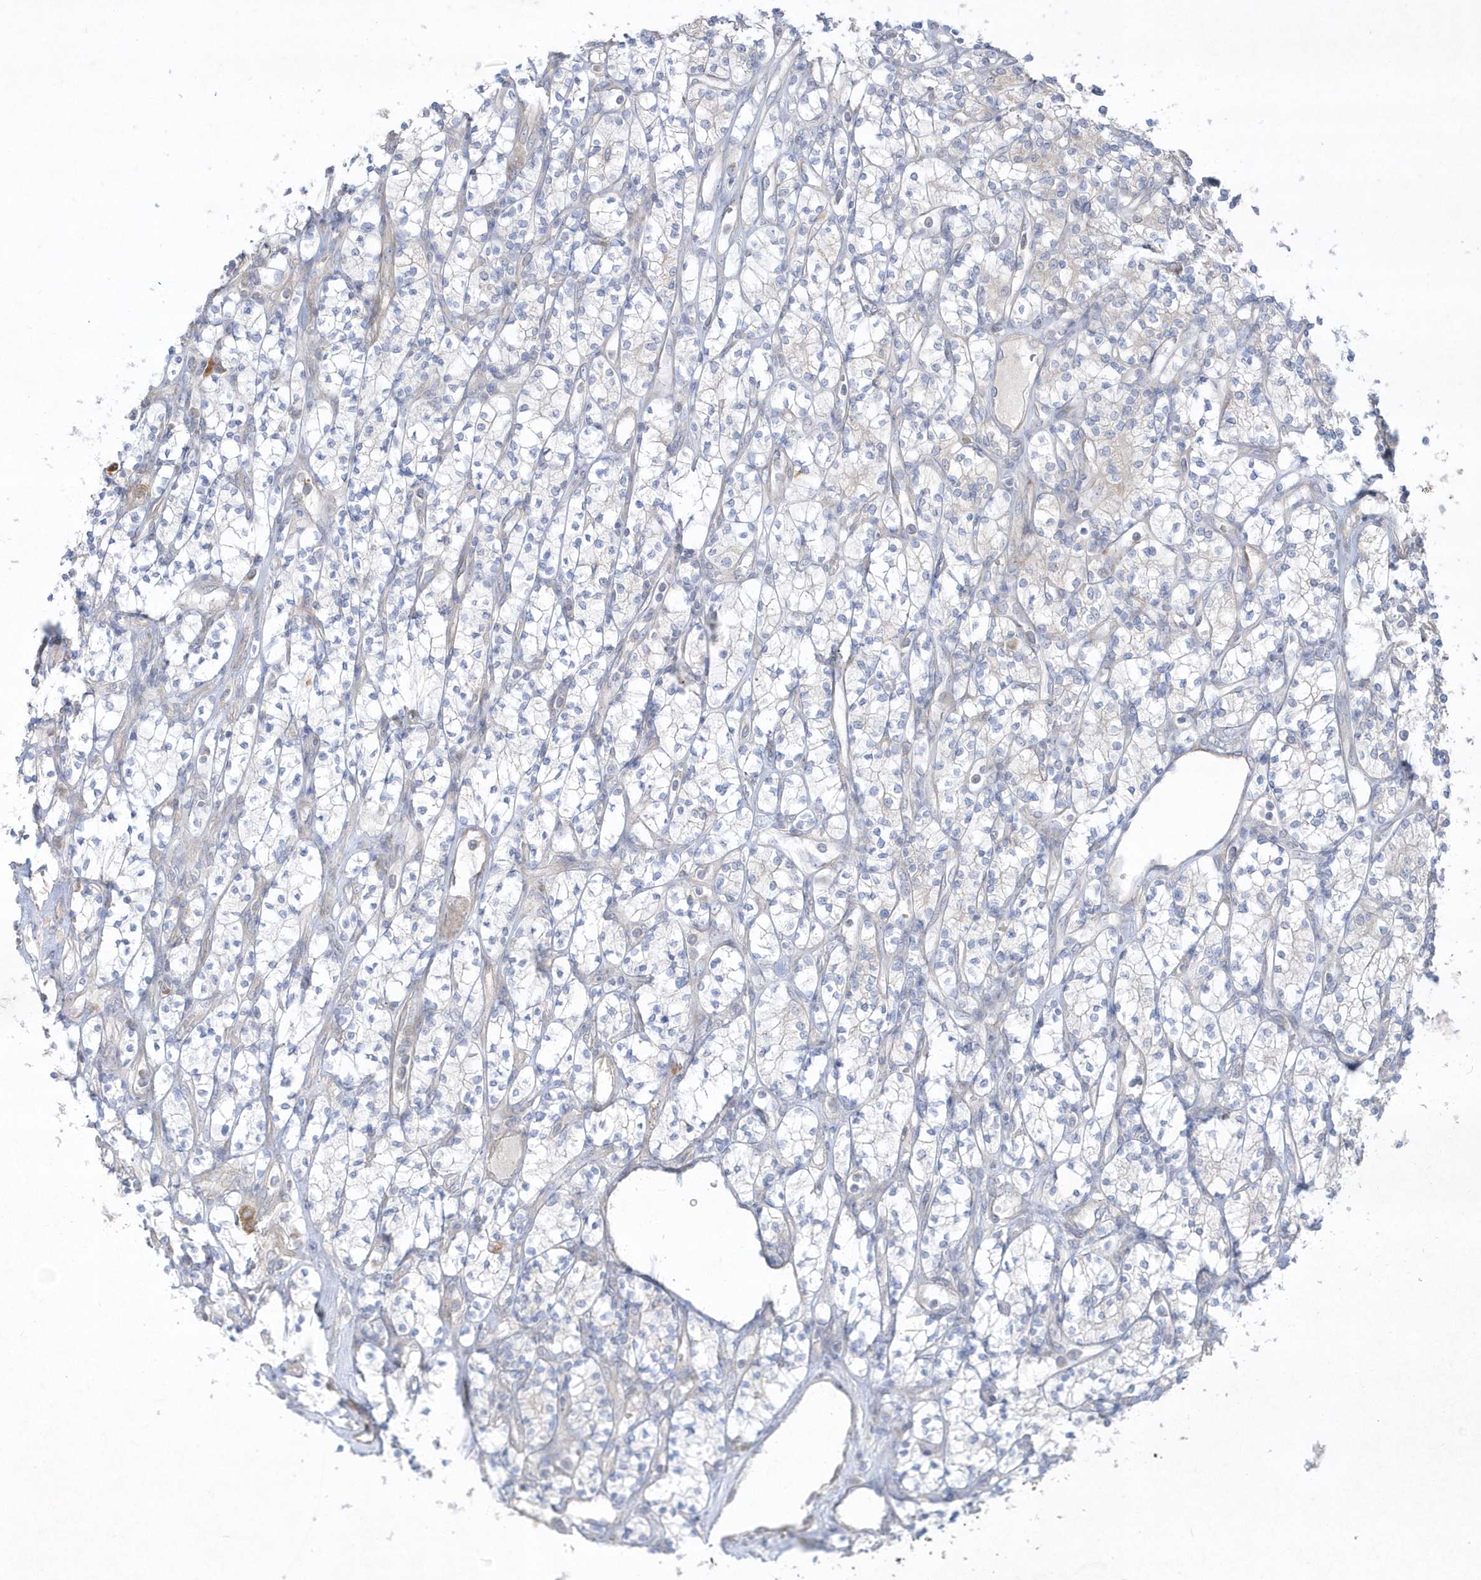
{"staining": {"intensity": "negative", "quantity": "none", "location": "none"}, "tissue": "renal cancer", "cell_type": "Tumor cells", "image_type": "cancer", "snomed": [{"axis": "morphology", "description": "Adenocarcinoma, NOS"}, {"axis": "topography", "description": "Kidney"}], "caption": "IHC micrograph of neoplastic tissue: renal adenocarcinoma stained with DAB (3,3'-diaminobenzidine) demonstrates no significant protein expression in tumor cells.", "gene": "LARS1", "patient": {"sex": "male", "age": 77}}